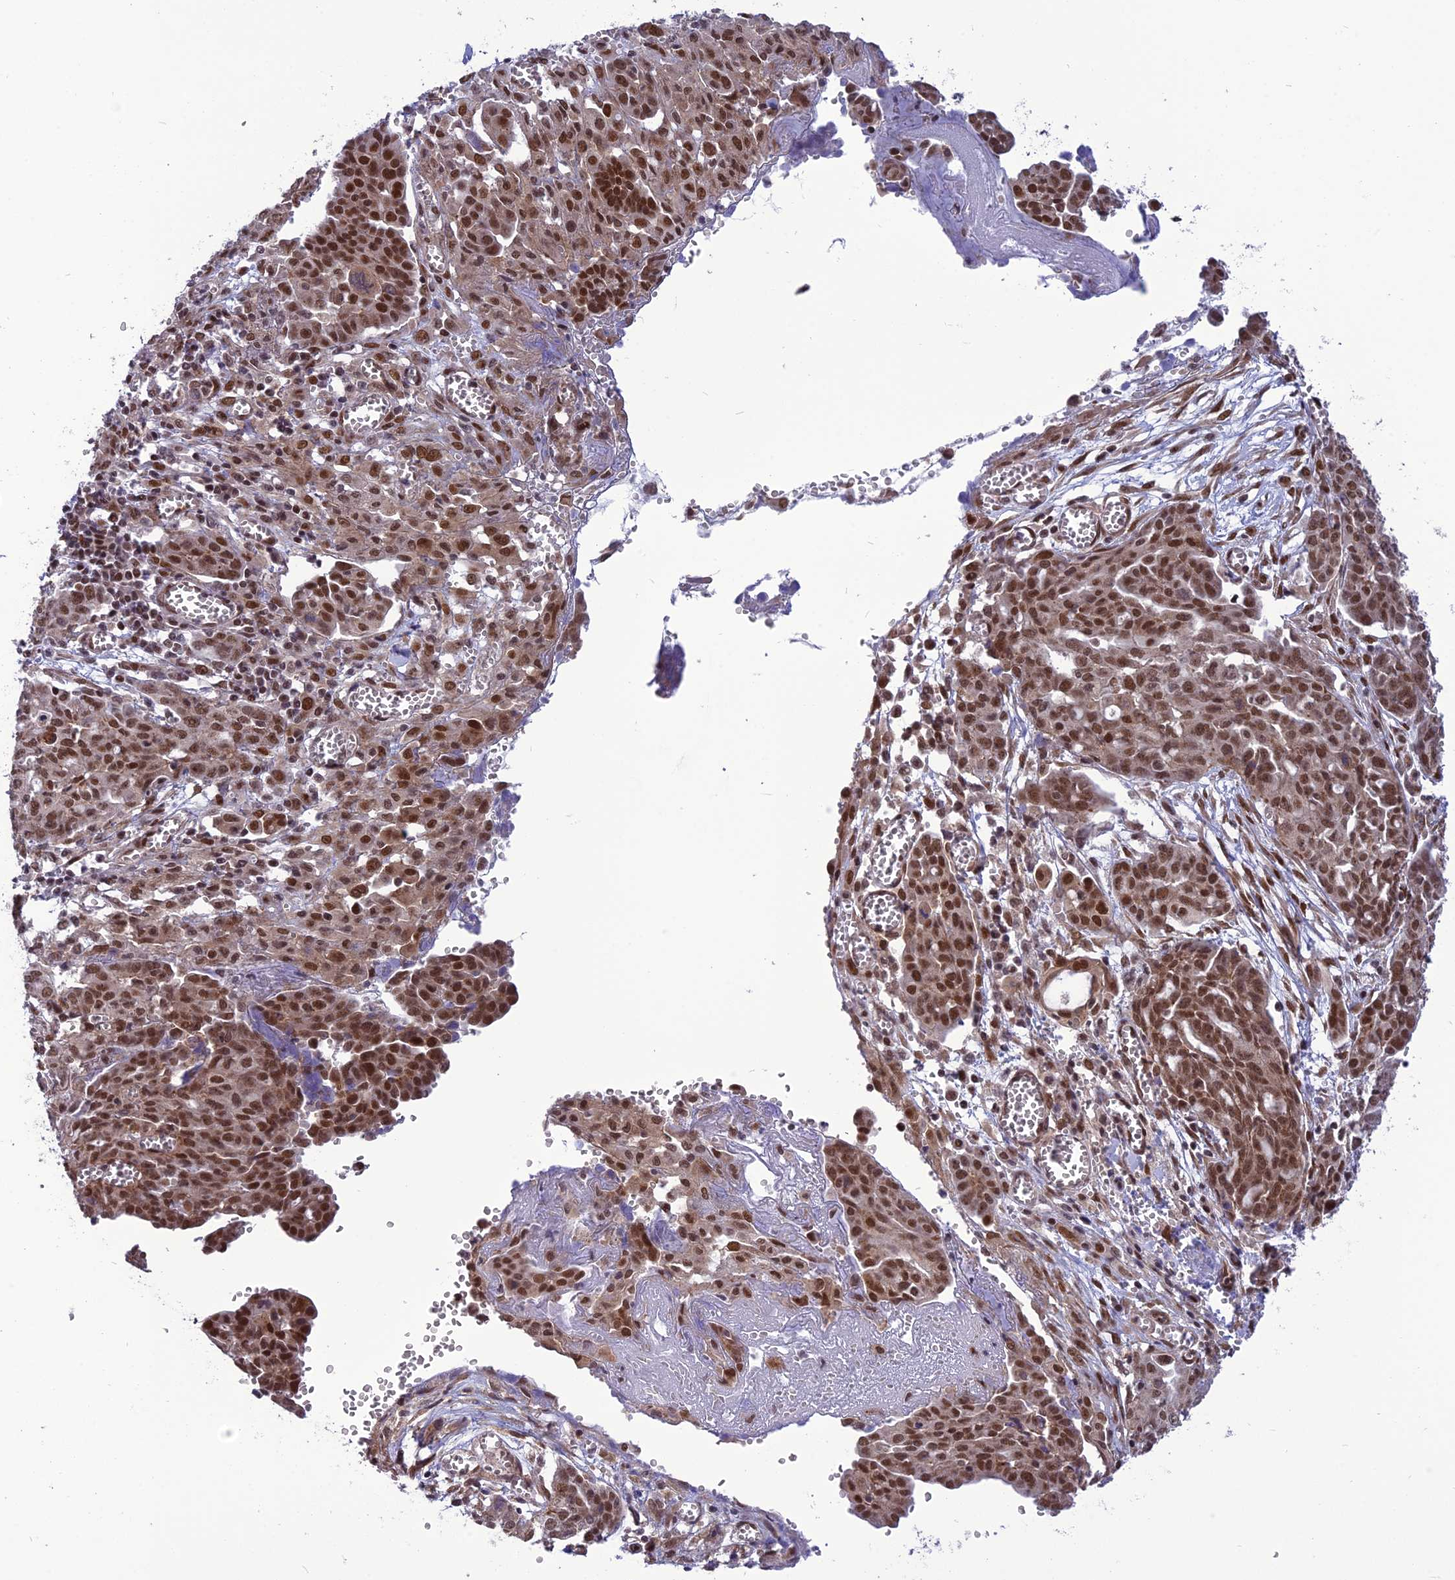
{"staining": {"intensity": "moderate", "quantity": ">75%", "location": "nuclear"}, "tissue": "ovarian cancer", "cell_type": "Tumor cells", "image_type": "cancer", "snomed": [{"axis": "morphology", "description": "Cystadenocarcinoma, serous, NOS"}, {"axis": "topography", "description": "Soft tissue"}, {"axis": "topography", "description": "Ovary"}], "caption": "The histopathology image displays immunohistochemical staining of serous cystadenocarcinoma (ovarian). There is moderate nuclear staining is identified in approximately >75% of tumor cells. (DAB (3,3'-diaminobenzidine) = brown stain, brightfield microscopy at high magnification).", "gene": "RTRAF", "patient": {"sex": "female", "age": 57}}